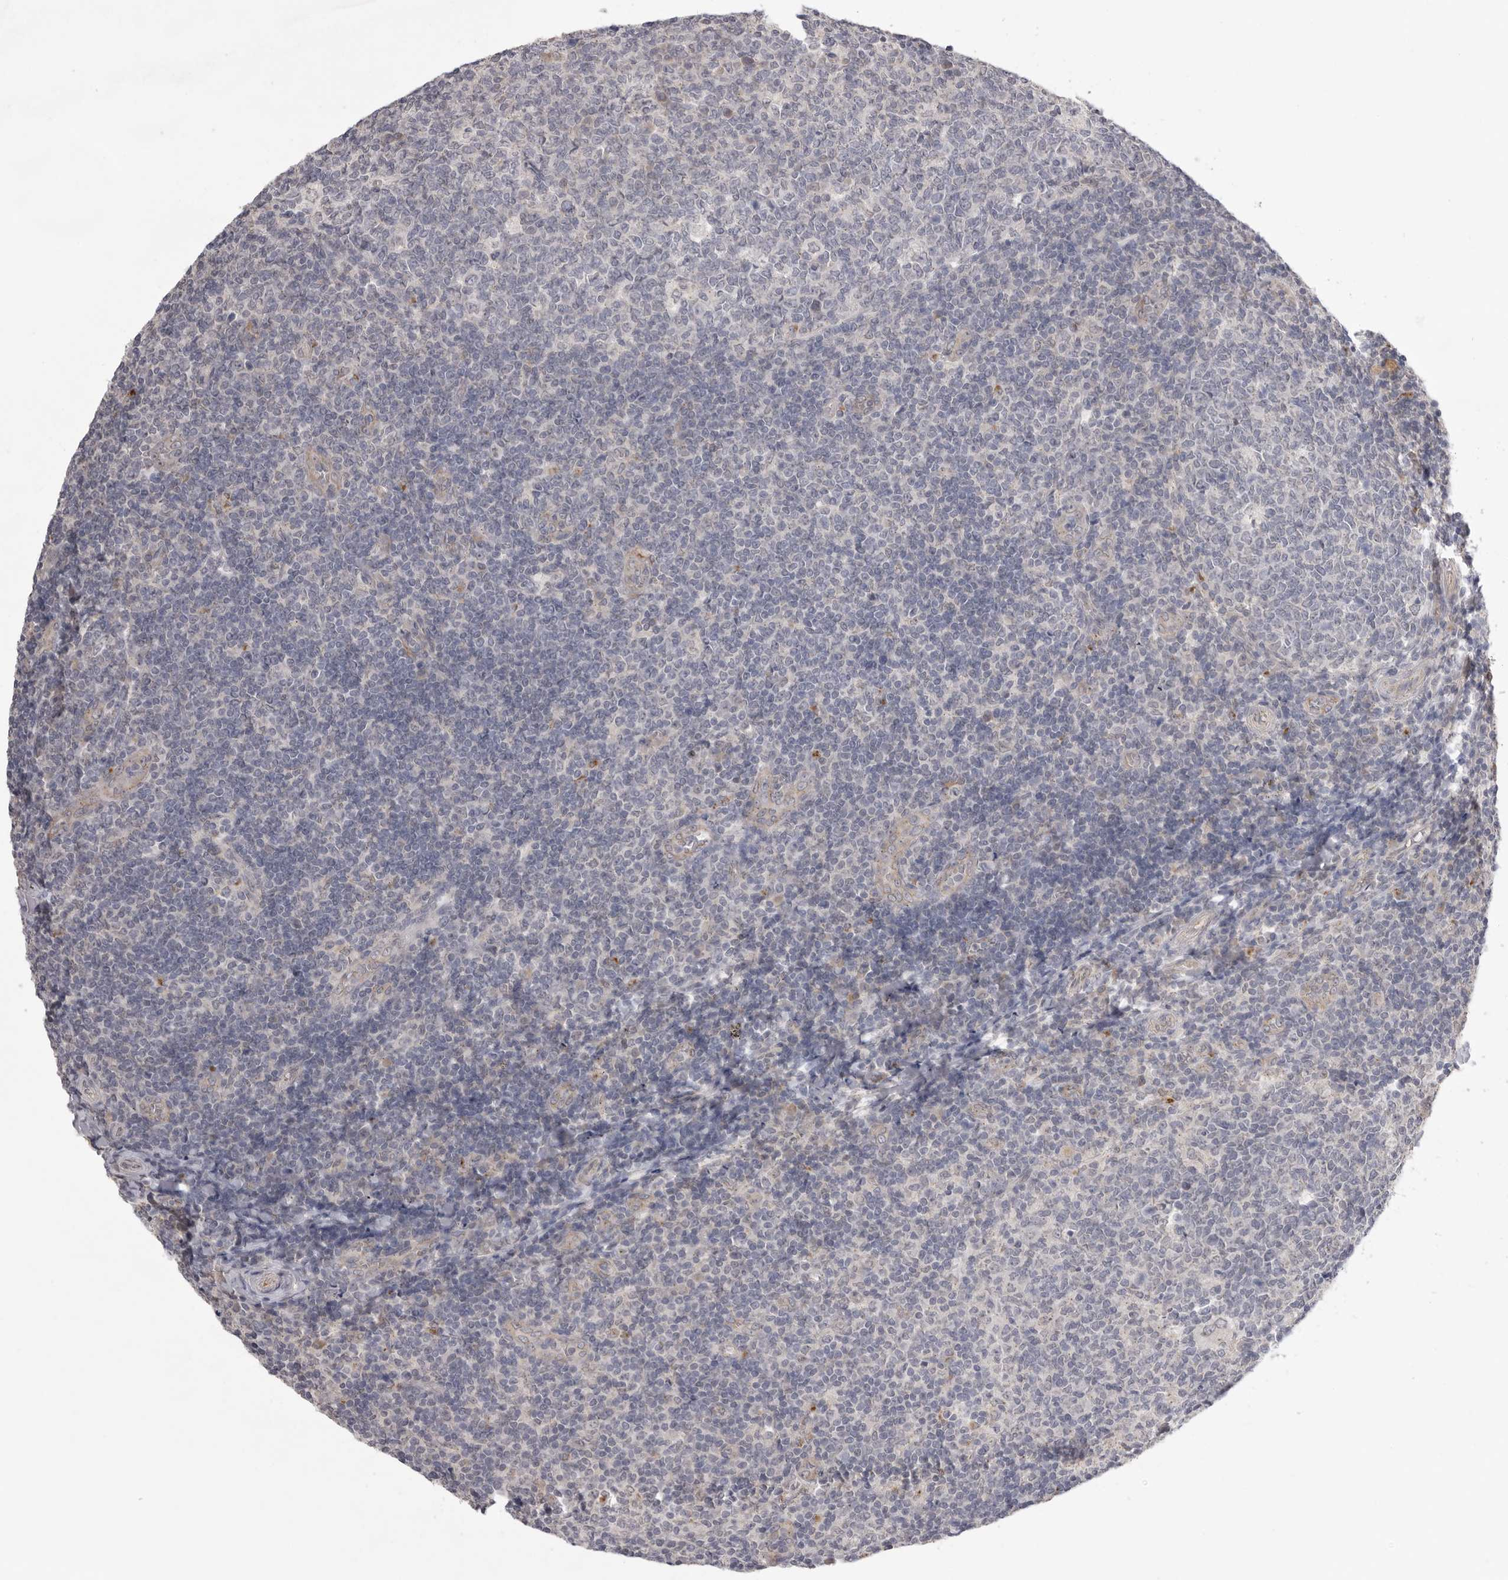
{"staining": {"intensity": "negative", "quantity": "none", "location": "none"}, "tissue": "tonsil", "cell_type": "Germinal center cells", "image_type": "normal", "snomed": [{"axis": "morphology", "description": "Normal tissue, NOS"}, {"axis": "topography", "description": "Tonsil"}], "caption": "High power microscopy image of an immunohistochemistry (IHC) image of normal tonsil, revealing no significant expression in germinal center cells.", "gene": "TLR3", "patient": {"sex": "female", "age": 19}}